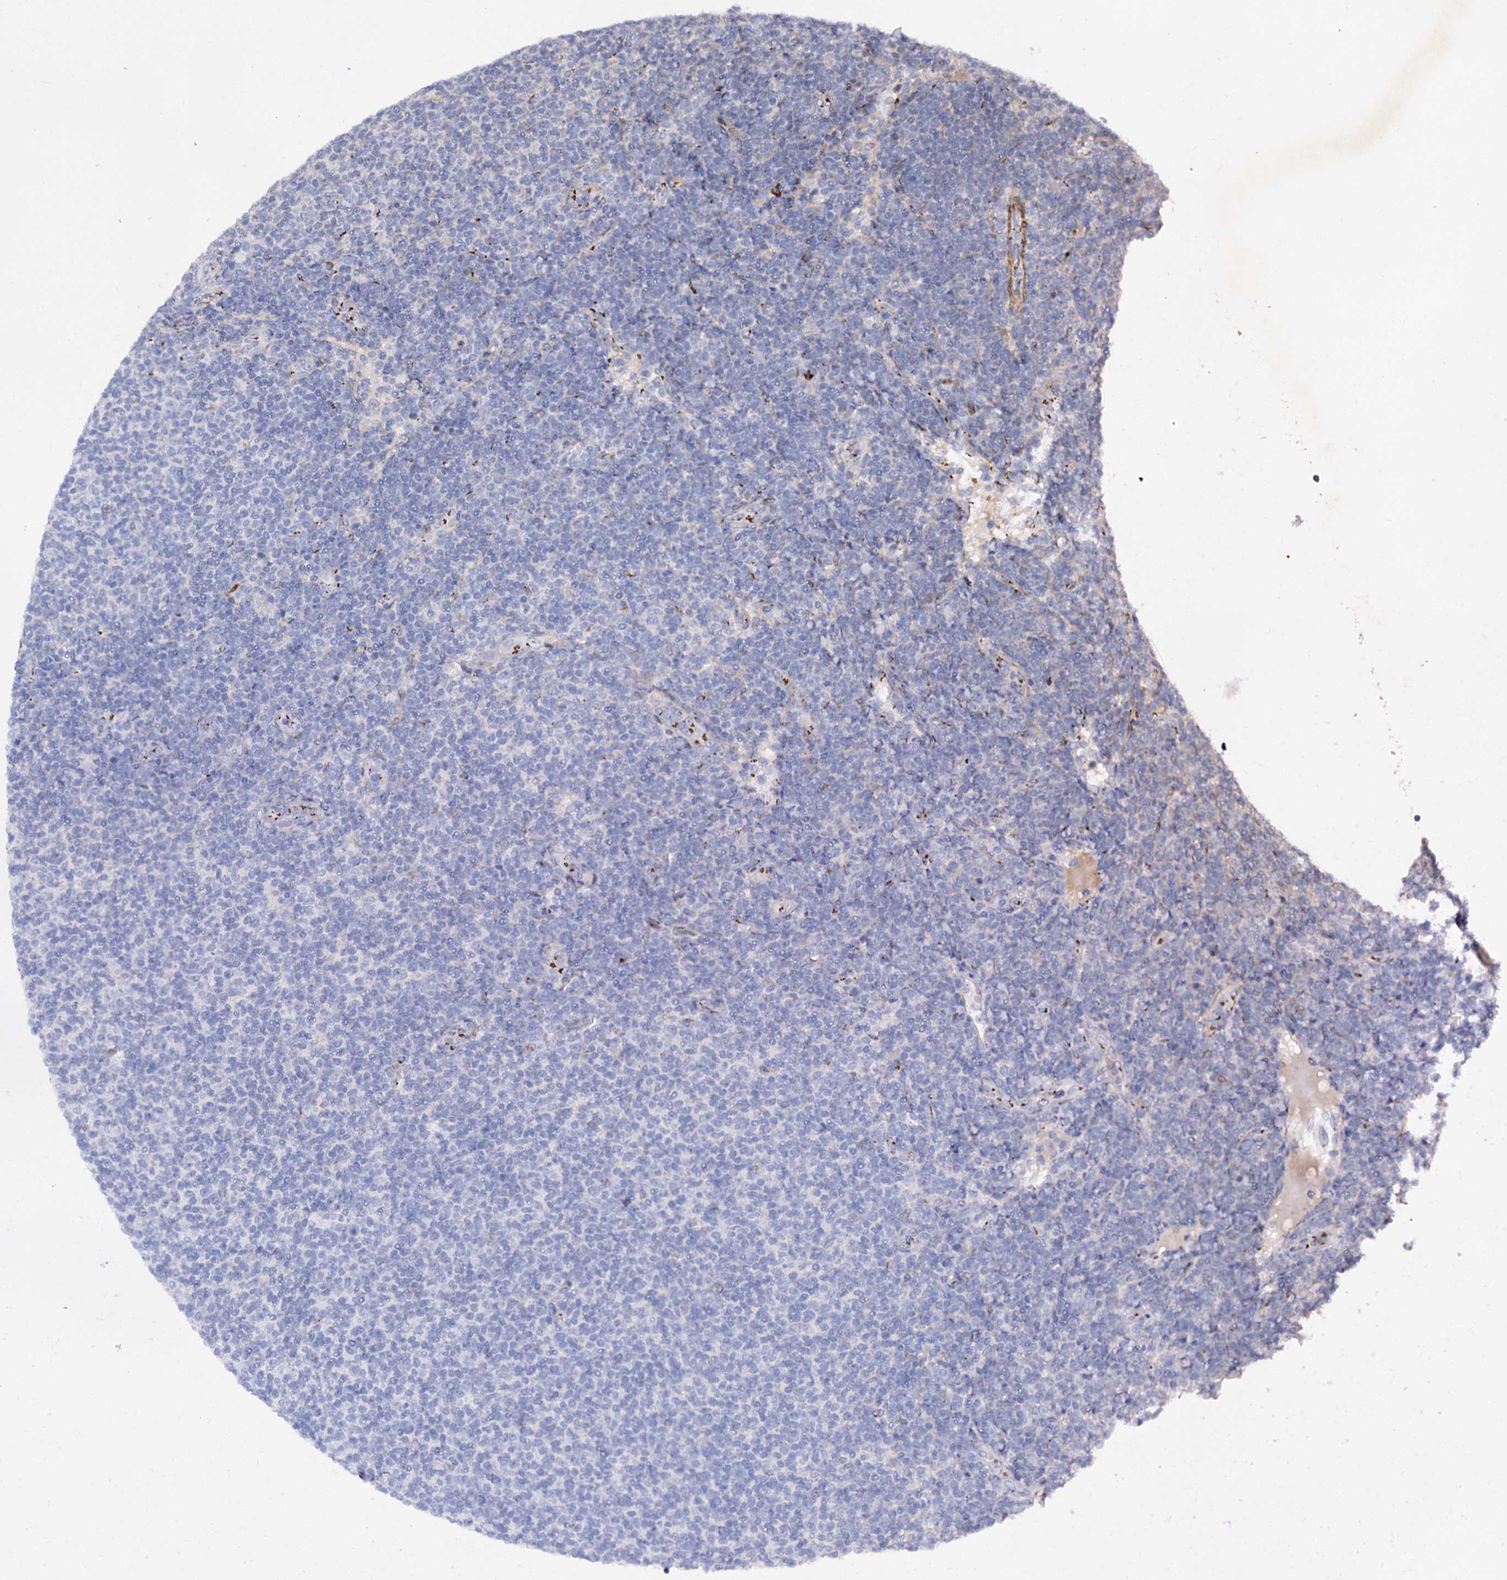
{"staining": {"intensity": "negative", "quantity": "none", "location": "none"}, "tissue": "lymphoma", "cell_type": "Tumor cells", "image_type": "cancer", "snomed": [{"axis": "morphology", "description": "Malignant lymphoma, non-Hodgkin's type, Low grade"}, {"axis": "topography", "description": "Lymph node"}], "caption": "Immunohistochemistry (IHC) histopathology image of human malignant lymphoma, non-Hodgkin's type (low-grade) stained for a protein (brown), which displays no staining in tumor cells.", "gene": "C11orf96", "patient": {"sex": "male", "age": 66}}